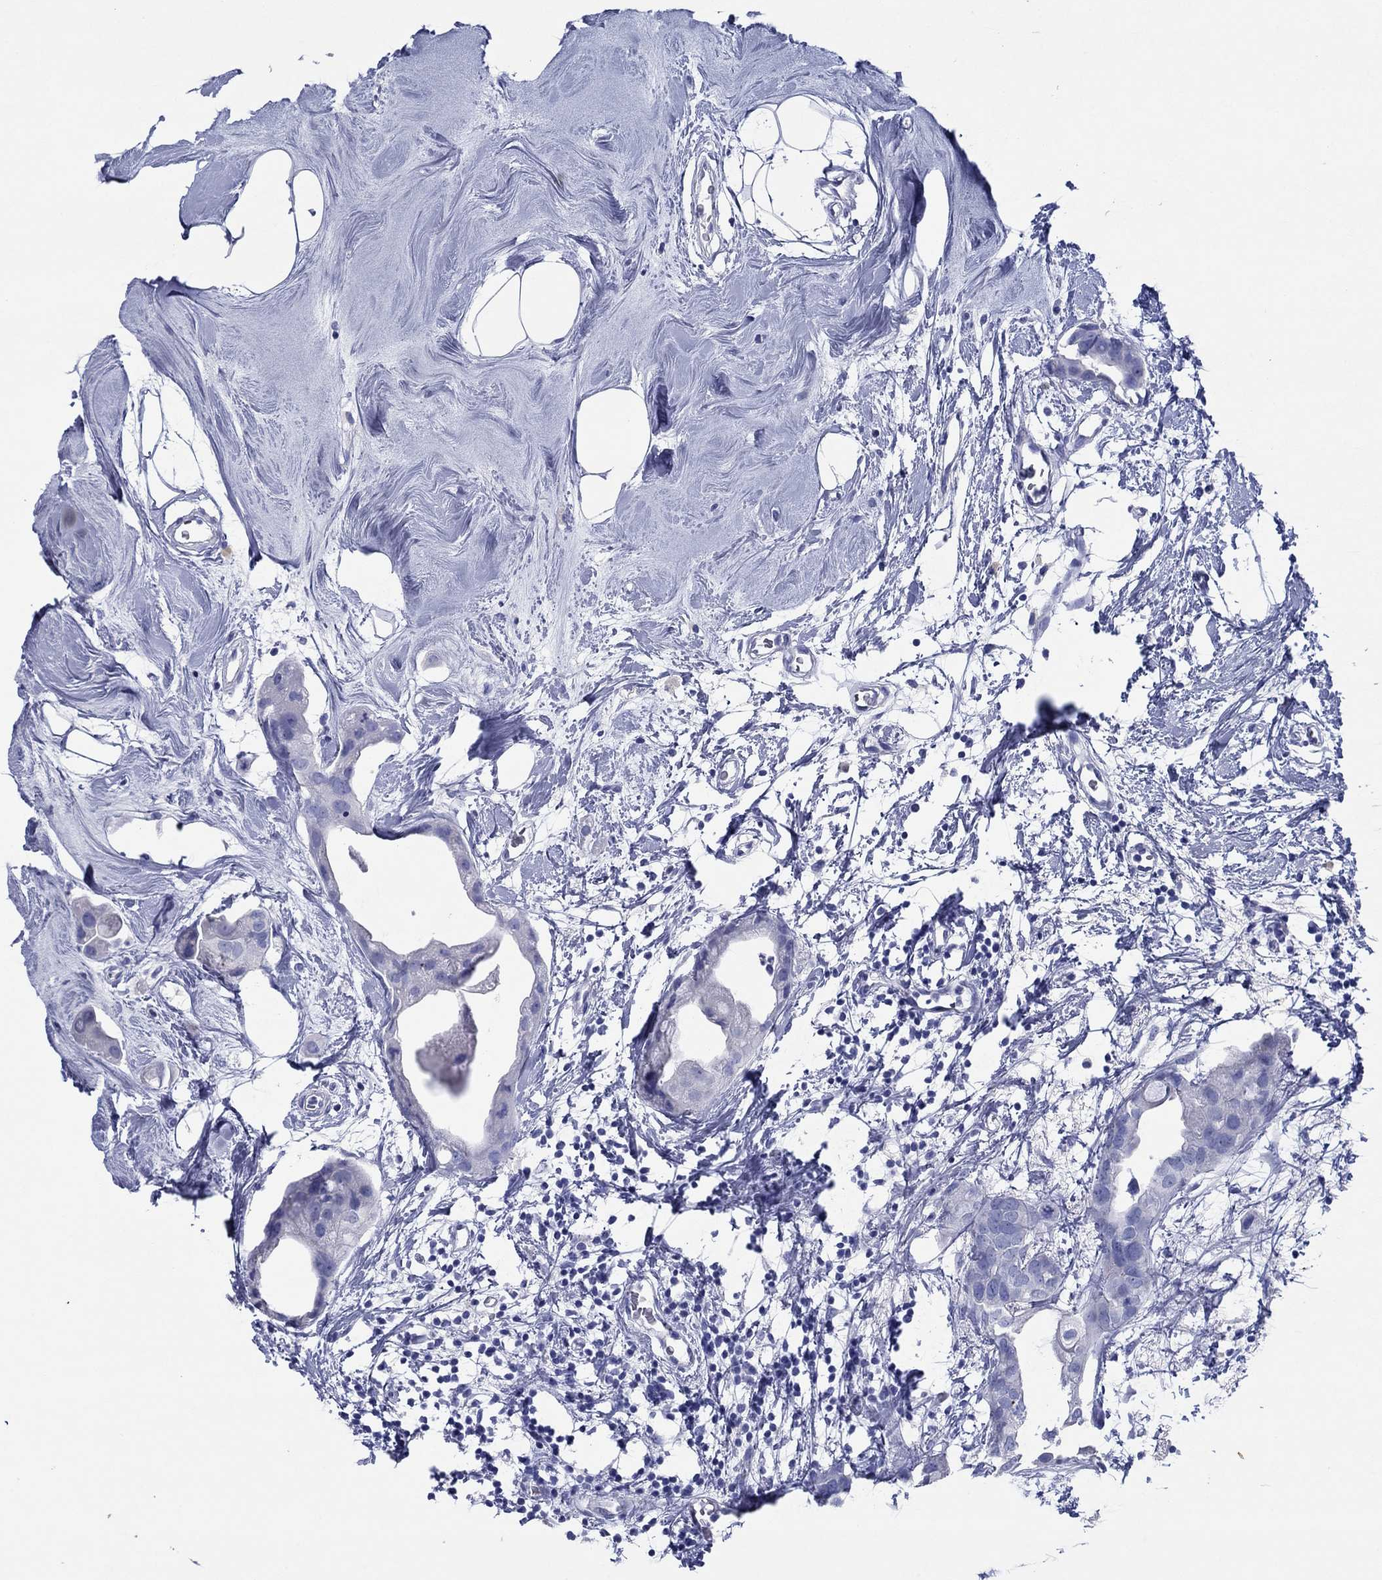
{"staining": {"intensity": "negative", "quantity": "none", "location": "none"}, "tissue": "breast cancer", "cell_type": "Tumor cells", "image_type": "cancer", "snomed": [{"axis": "morphology", "description": "Normal tissue, NOS"}, {"axis": "morphology", "description": "Duct carcinoma"}, {"axis": "topography", "description": "Breast"}], "caption": "Immunohistochemistry photomicrograph of human intraductal carcinoma (breast) stained for a protein (brown), which exhibits no staining in tumor cells.", "gene": "HCRT", "patient": {"sex": "female", "age": 40}}